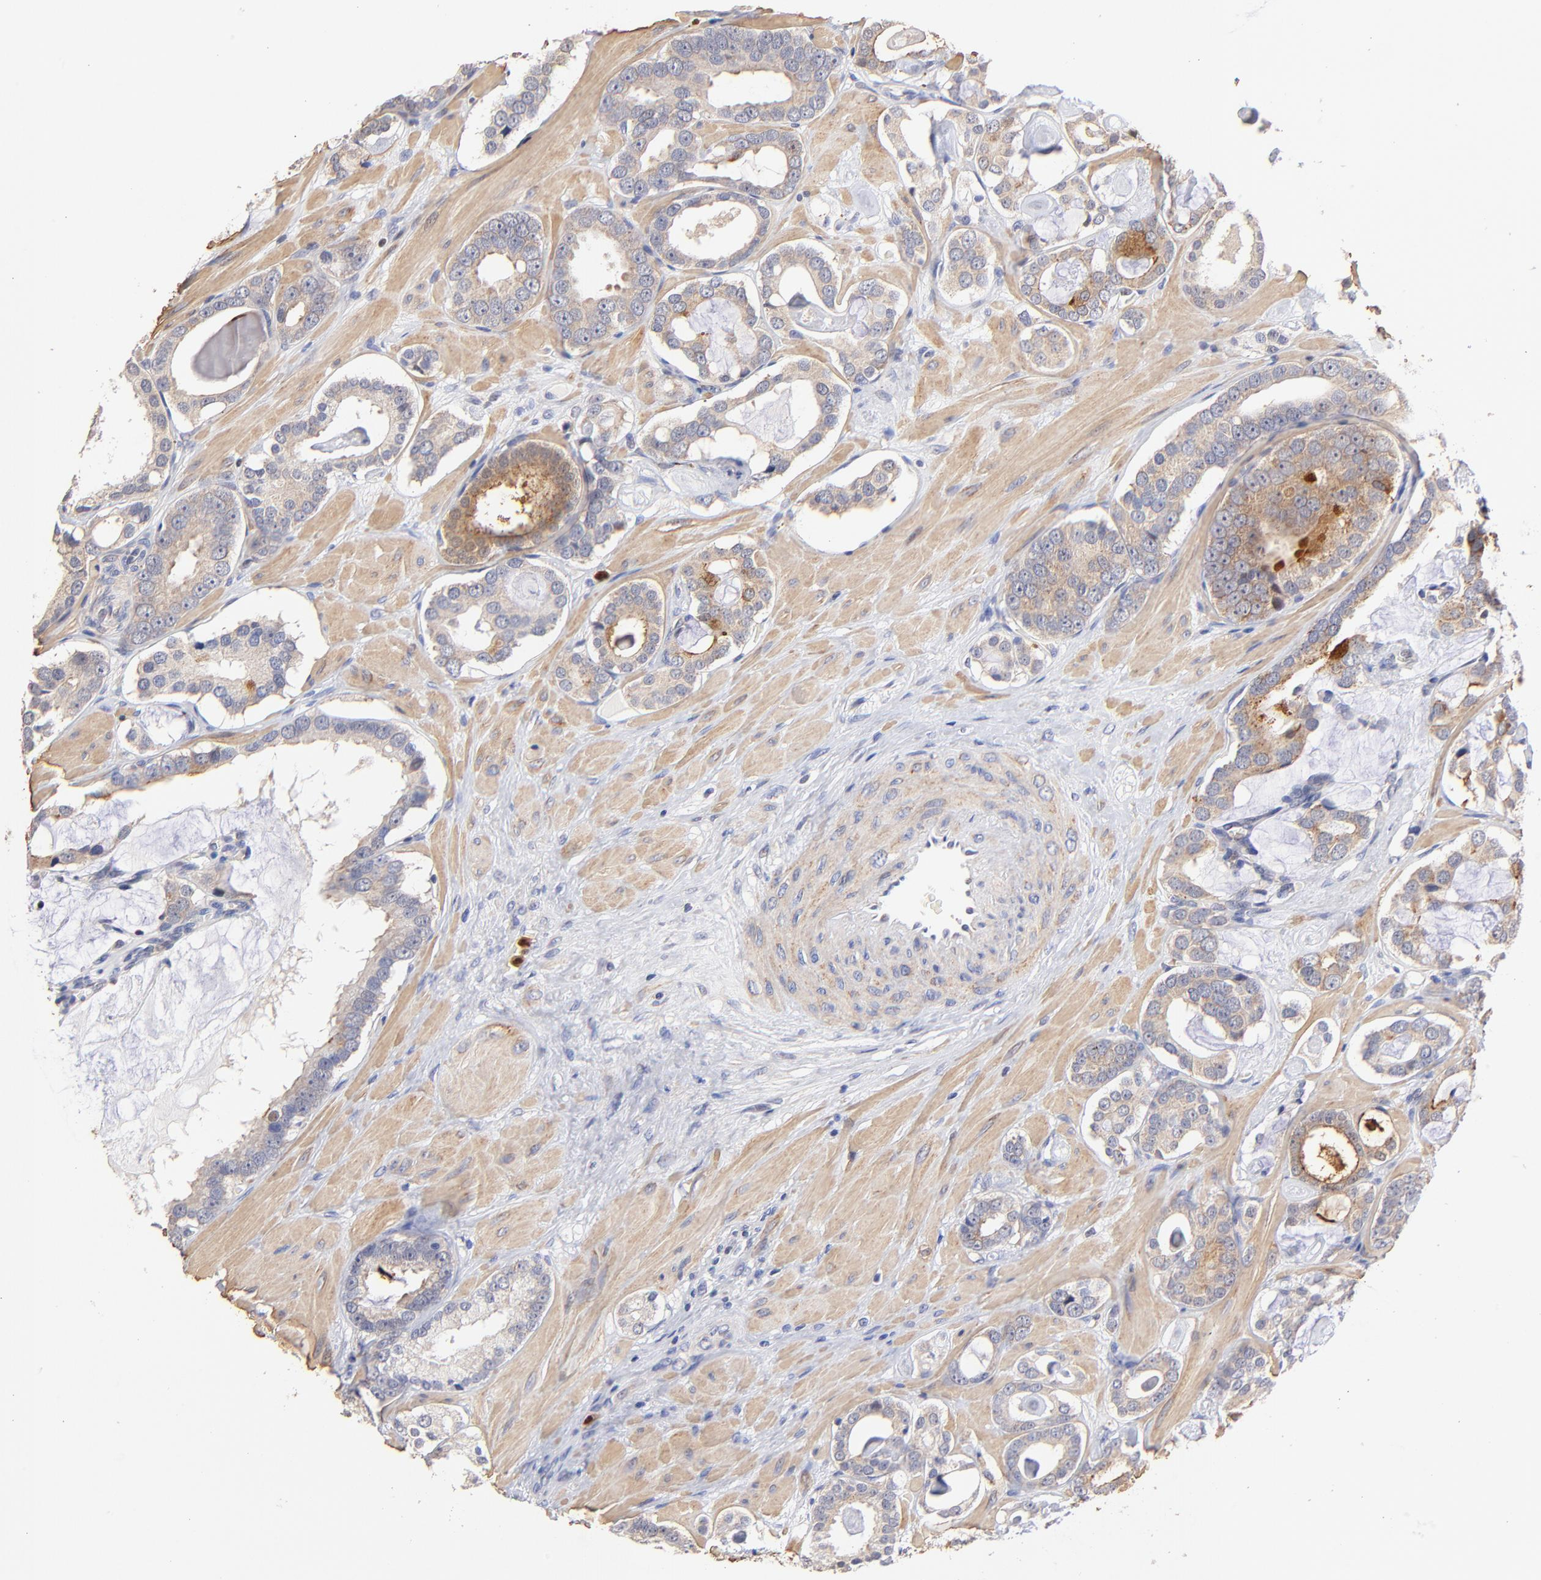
{"staining": {"intensity": "weak", "quantity": ">75%", "location": "cytoplasmic/membranous"}, "tissue": "prostate cancer", "cell_type": "Tumor cells", "image_type": "cancer", "snomed": [{"axis": "morphology", "description": "Adenocarcinoma, Low grade"}, {"axis": "topography", "description": "Prostate"}], "caption": "This photomicrograph displays immunohistochemistry staining of prostate cancer (adenocarcinoma (low-grade)), with low weak cytoplasmic/membranous staining in about >75% of tumor cells.", "gene": "BBOF1", "patient": {"sex": "male", "age": 57}}